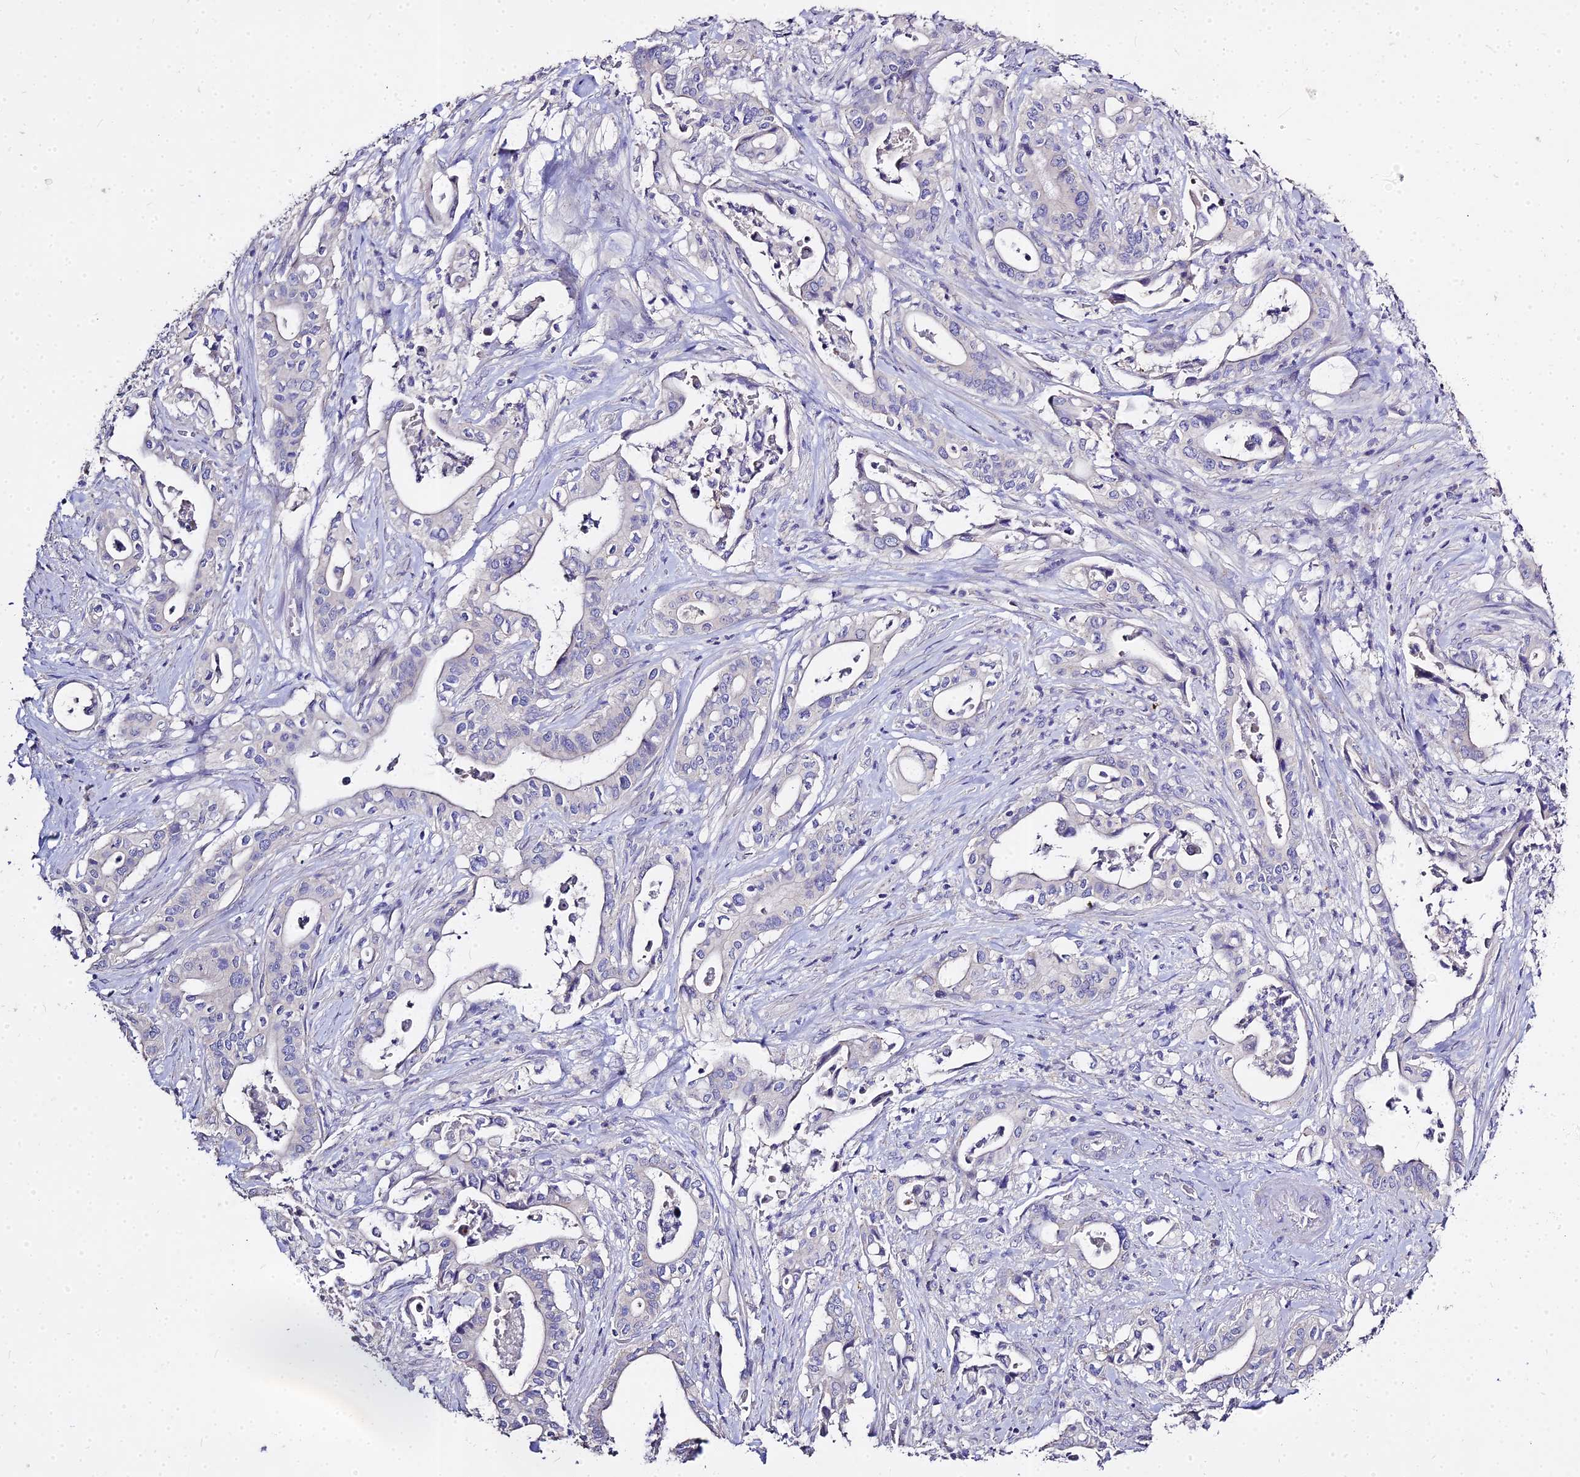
{"staining": {"intensity": "negative", "quantity": "none", "location": "none"}, "tissue": "pancreatic cancer", "cell_type": "Tumor cells", "image_type": "cancer", "snomed": [{"axis": "morphology", "description": "Adenocarcinoma, NOS"}, {"axis": "topography", "description": "Pancreas"}], "caption": "Micrograph shows no significant protein positivity in tumor cells of adenocarcinoma (pancreatic).", "gene": "GLYAT", "patient": {"sex": "female", "age": 77}}